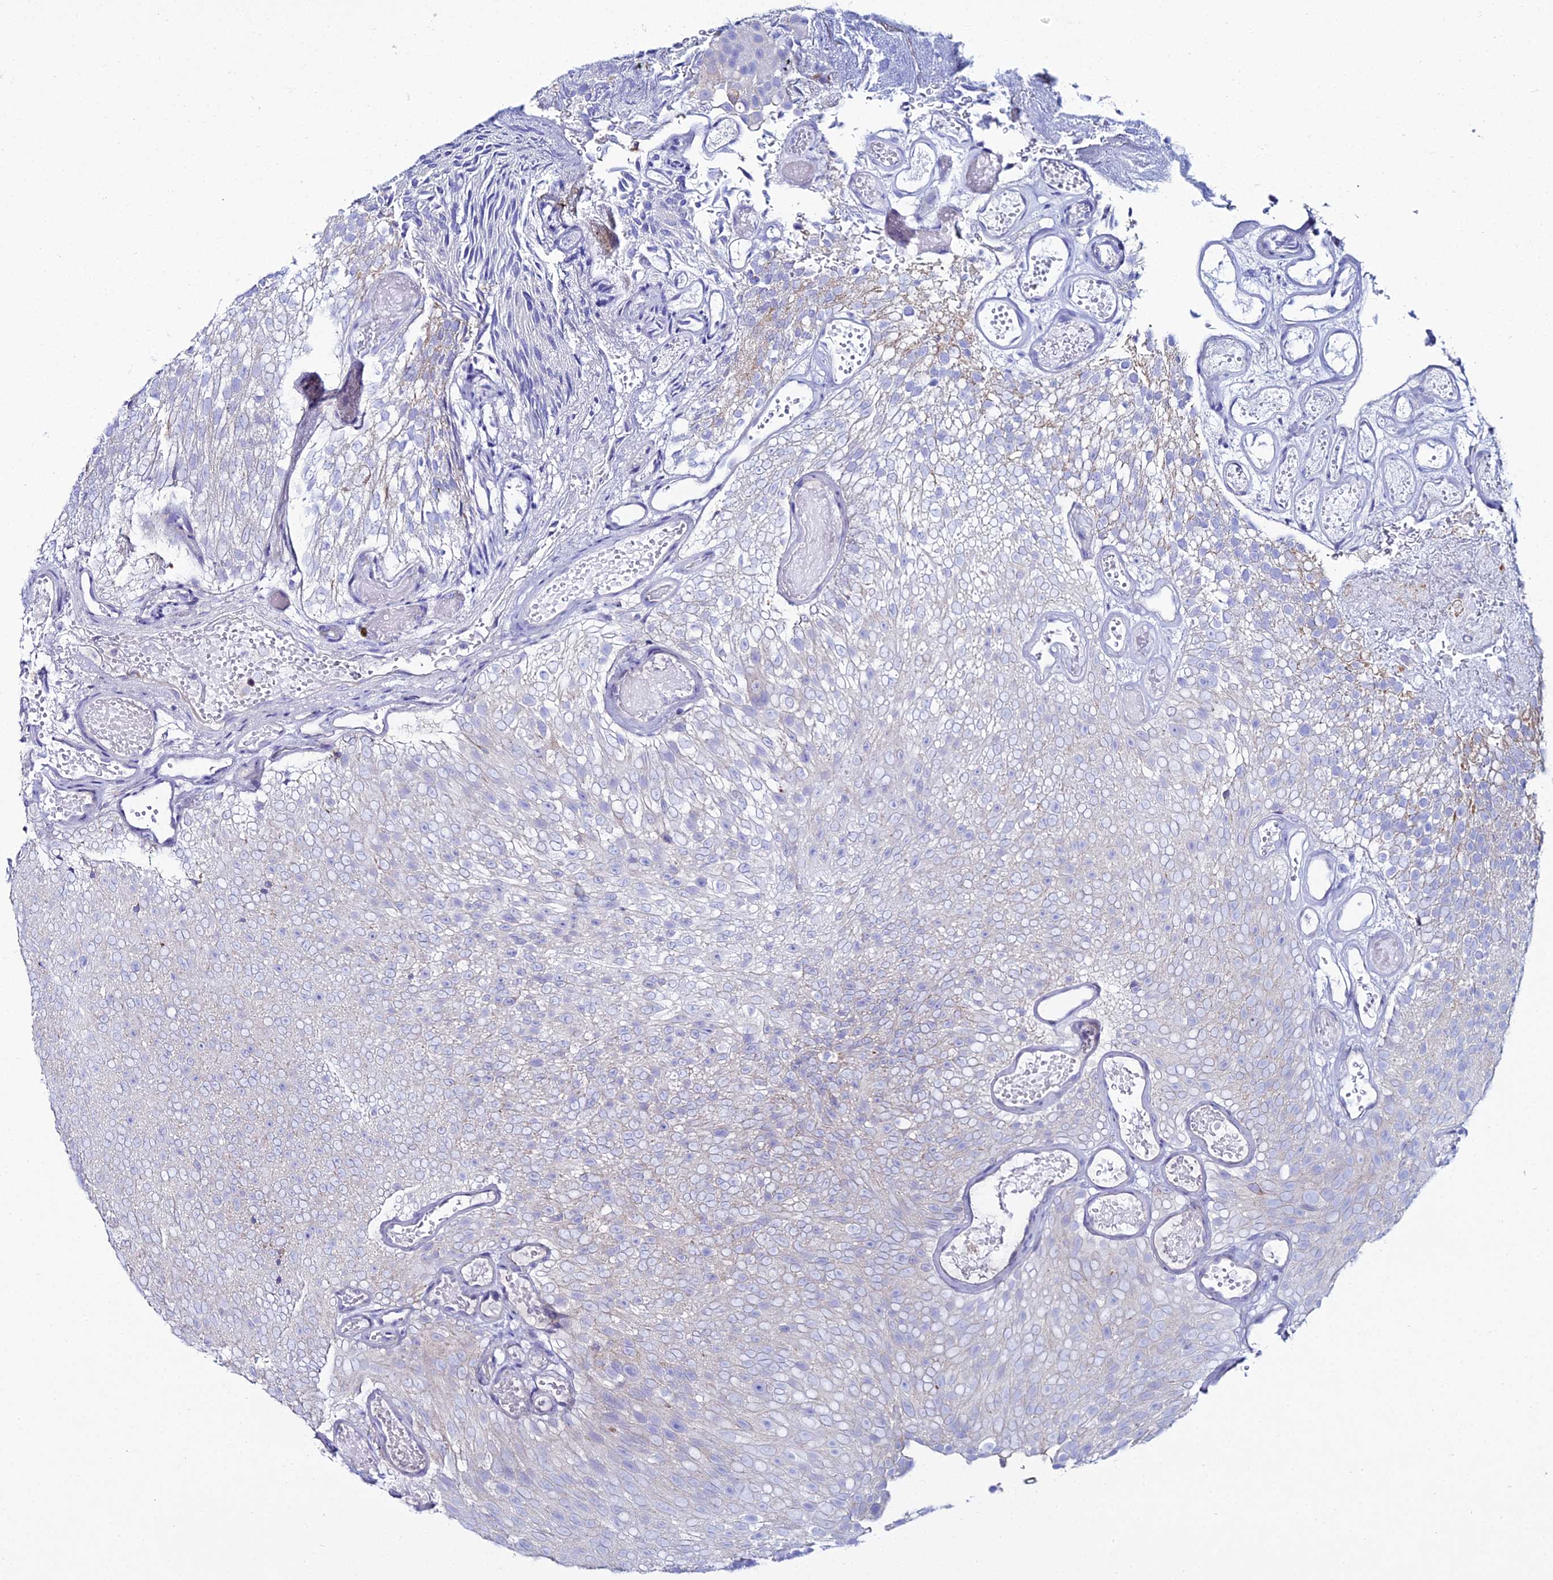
{"staining": {"intensity": "negative", "quantity": "none", "location": "none"}, "tissue": "urothelial cancer", "cell_type": "Tumor cells", "image_type": "cancer", "snomed": [{"axis": "morphology", "description": "Urothelial carcinoma, Low grade"}, {"axis": "topography", "description": "Urinary bladder"}], "caption": "The immunohistochemistry (IHC) micrograph has no significant expression in tumor cells of urothelial carcinoma (low-grade) tissue.", "gene": "DHX34", "patient": {"sex": "male", "age": 78}}